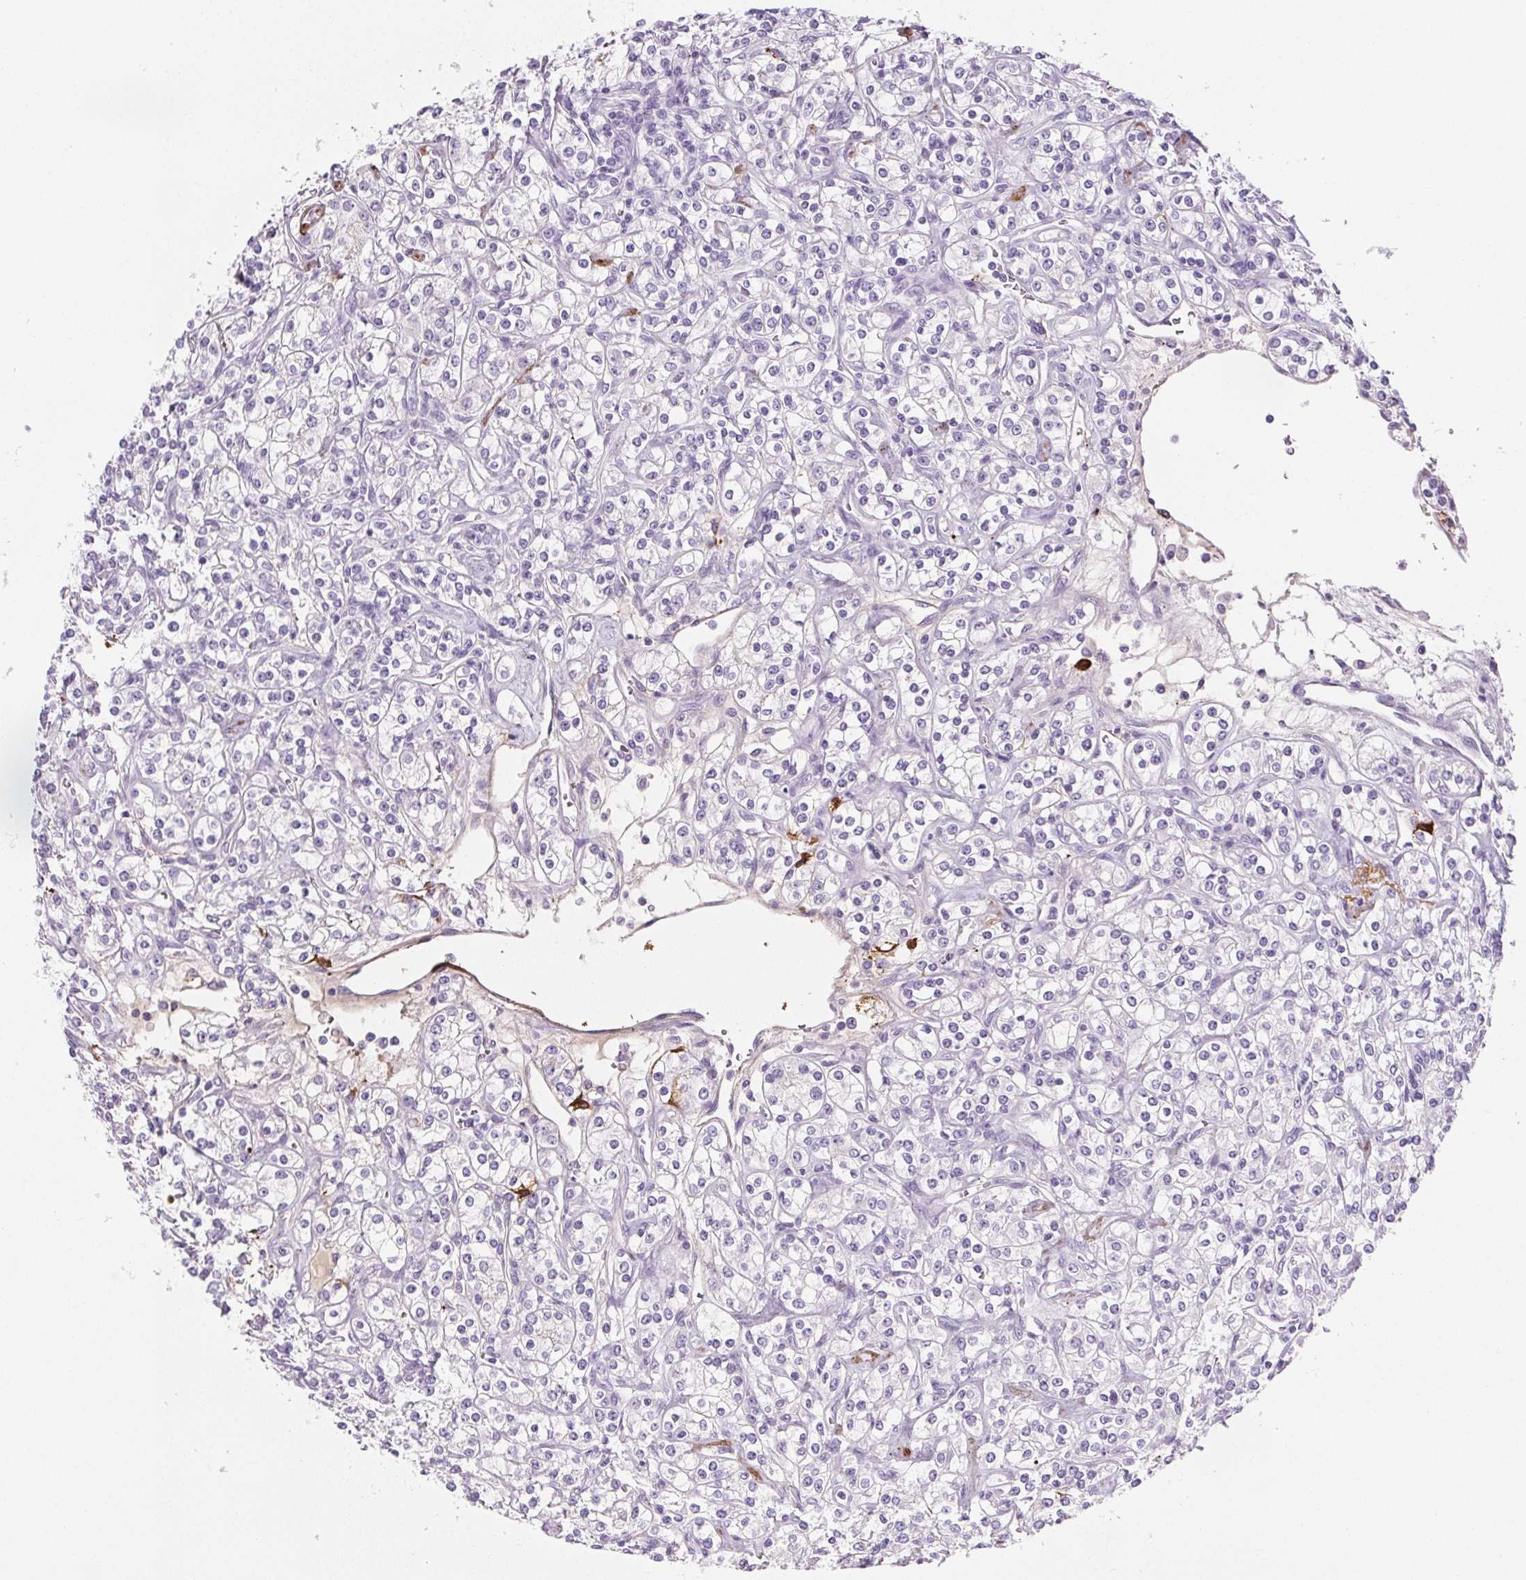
{"staining": {"intensity": "negative", "quantity": "none", "location": "none"}, "tissue": "renal cancer", "cell_type": "Tumor cells", "image_type": "cancer", "snomed": [{"axis": "morphology", "description": "Adenocarcinoma, NOS"}, {"axis": "topography", "description": "Kidney"}], "caption": "Immunohistochemical staining of renal cancer (adenocarcinoma) reveals no significant positivity in tumor cells.", "gene": "VTN", "patient": {"sex": "male", "age": 77}}